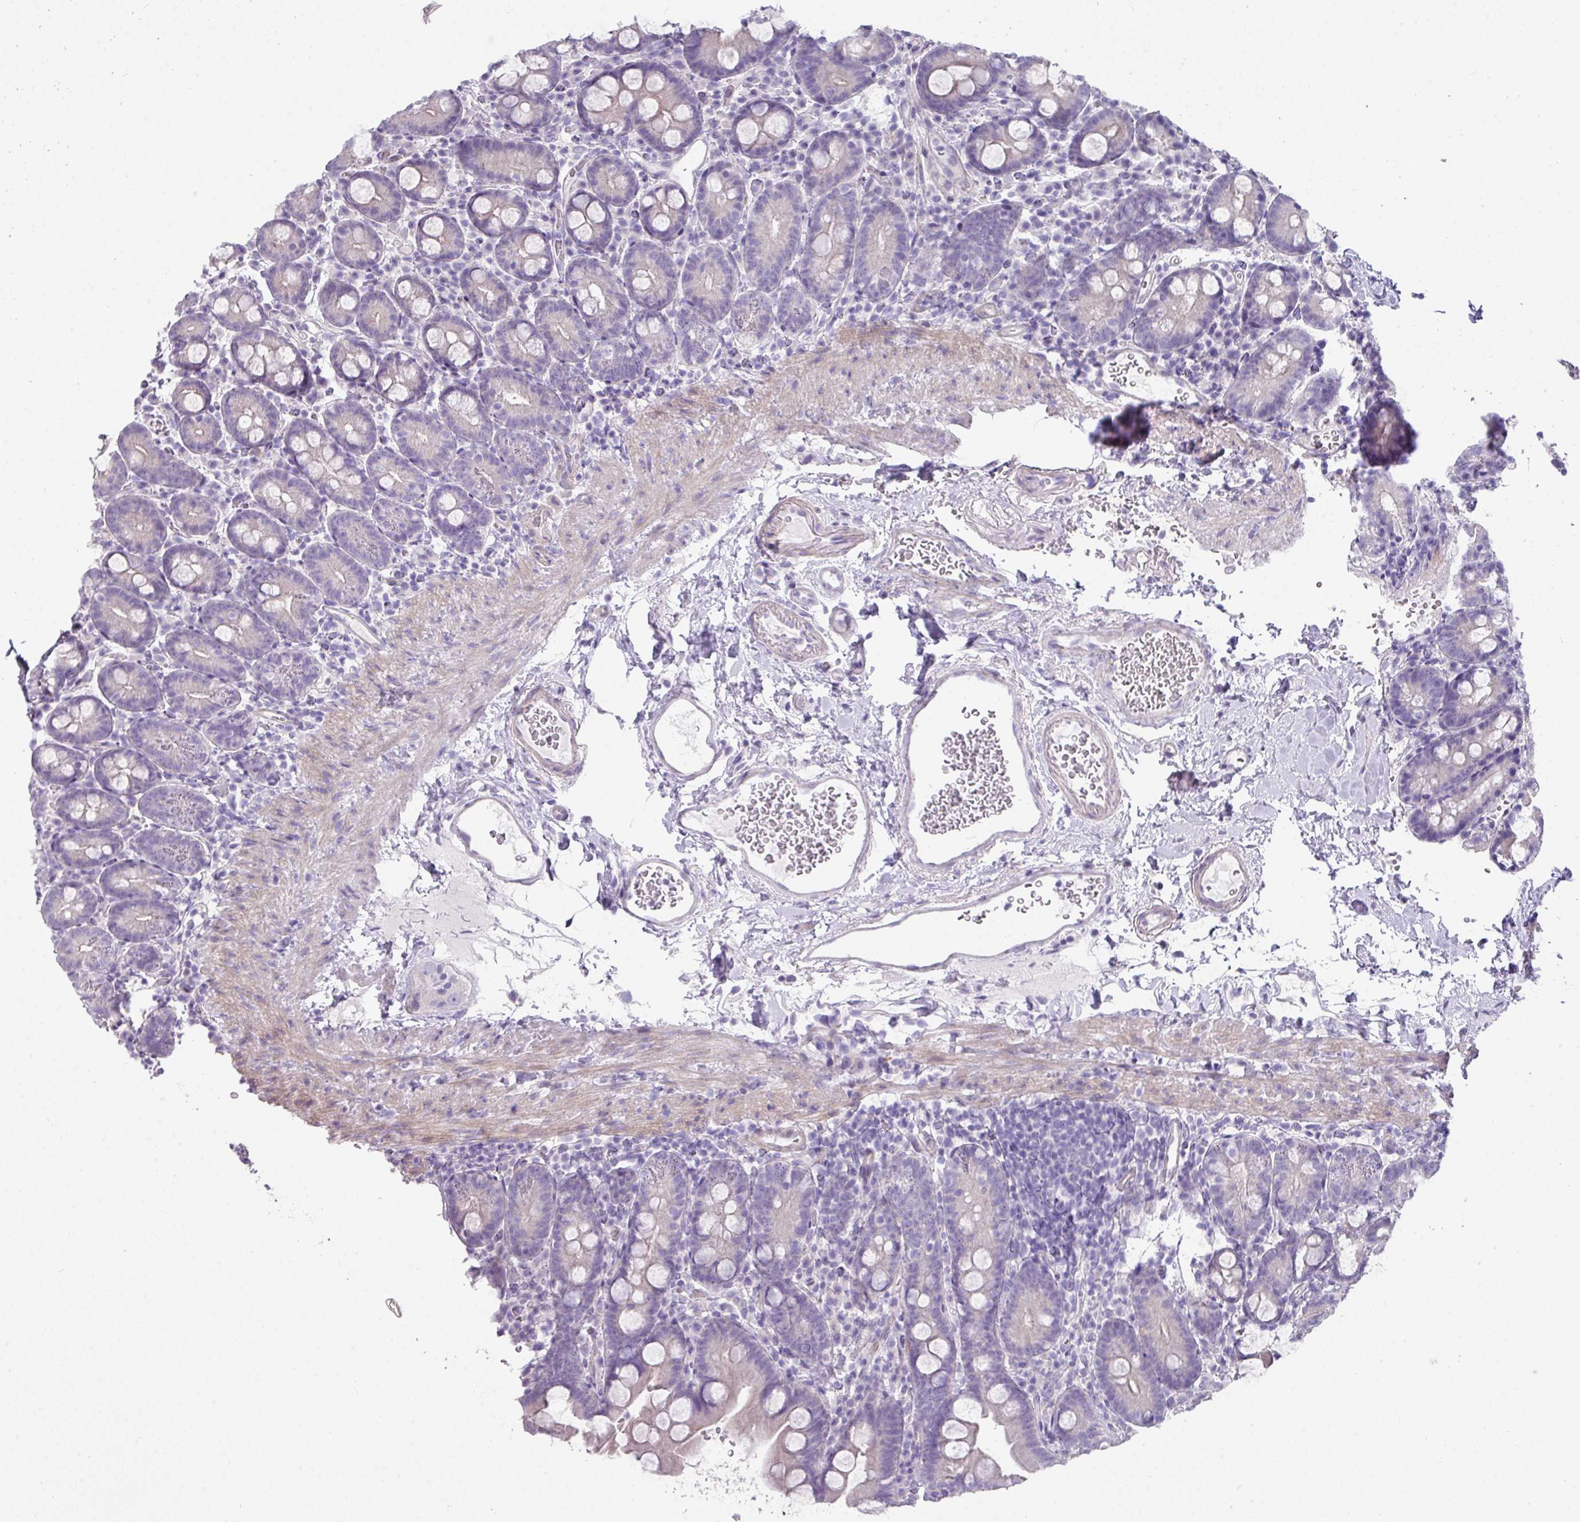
{"staining": {"intensity": "weak", "quantity": "<25%", "location": "cytoplasmic/membranous"}, "tissue": "small intestine", "cell_type": "Glandular cells", "image_type": "normal", "snomed": [{"axis": "morphology", "description": "Normal tissue, NOS"}, {"axis": "topography", "description": "Small intestine"}], "caption": "This is an IHC photomicrograph of unremarkable human small intestine. There is no staining in glandular cells.", "gene": "GLI4", "patient": {"sex": "female", "age": 68}}